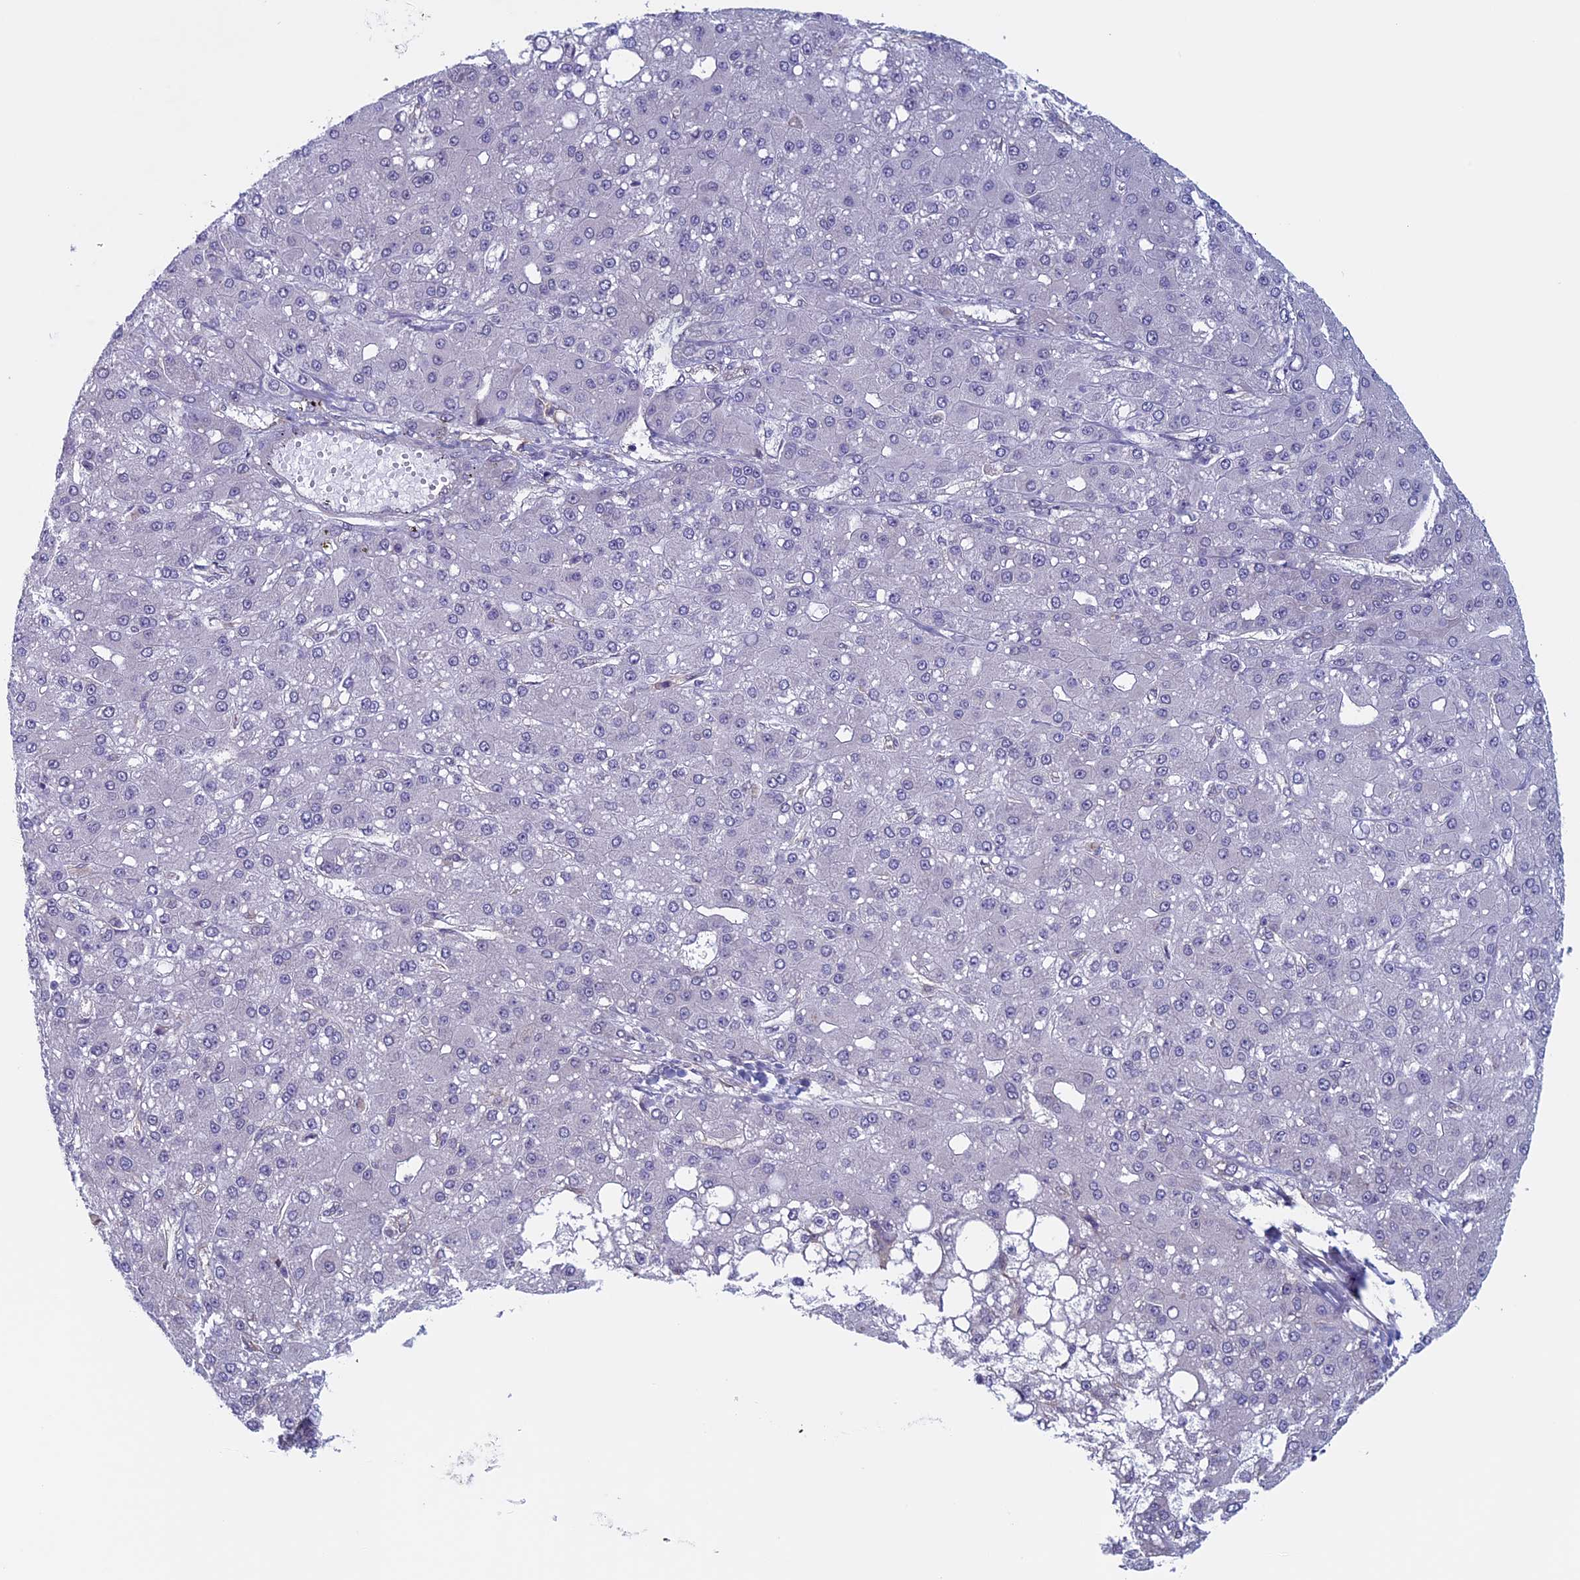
{"staining": {"intensity": "negative", "quantity": "none", "location": "none"}, "tissue": "liver cancer", "cell_type": "Tumor cells", "image_type": "cancer", "snomed": [{"axis": "morphology", "description": "Carcinoma, Hepatocellular, NOS"}, {"axis": "topography", "description": "Liver"}], "caption": "This is an IHC histopathology image of human hepatocellular carcinoma (liver). There is no positivity in tumor cells.", "gene": "SLC1A6", "patient": {"sex": "male", "age": 67}}